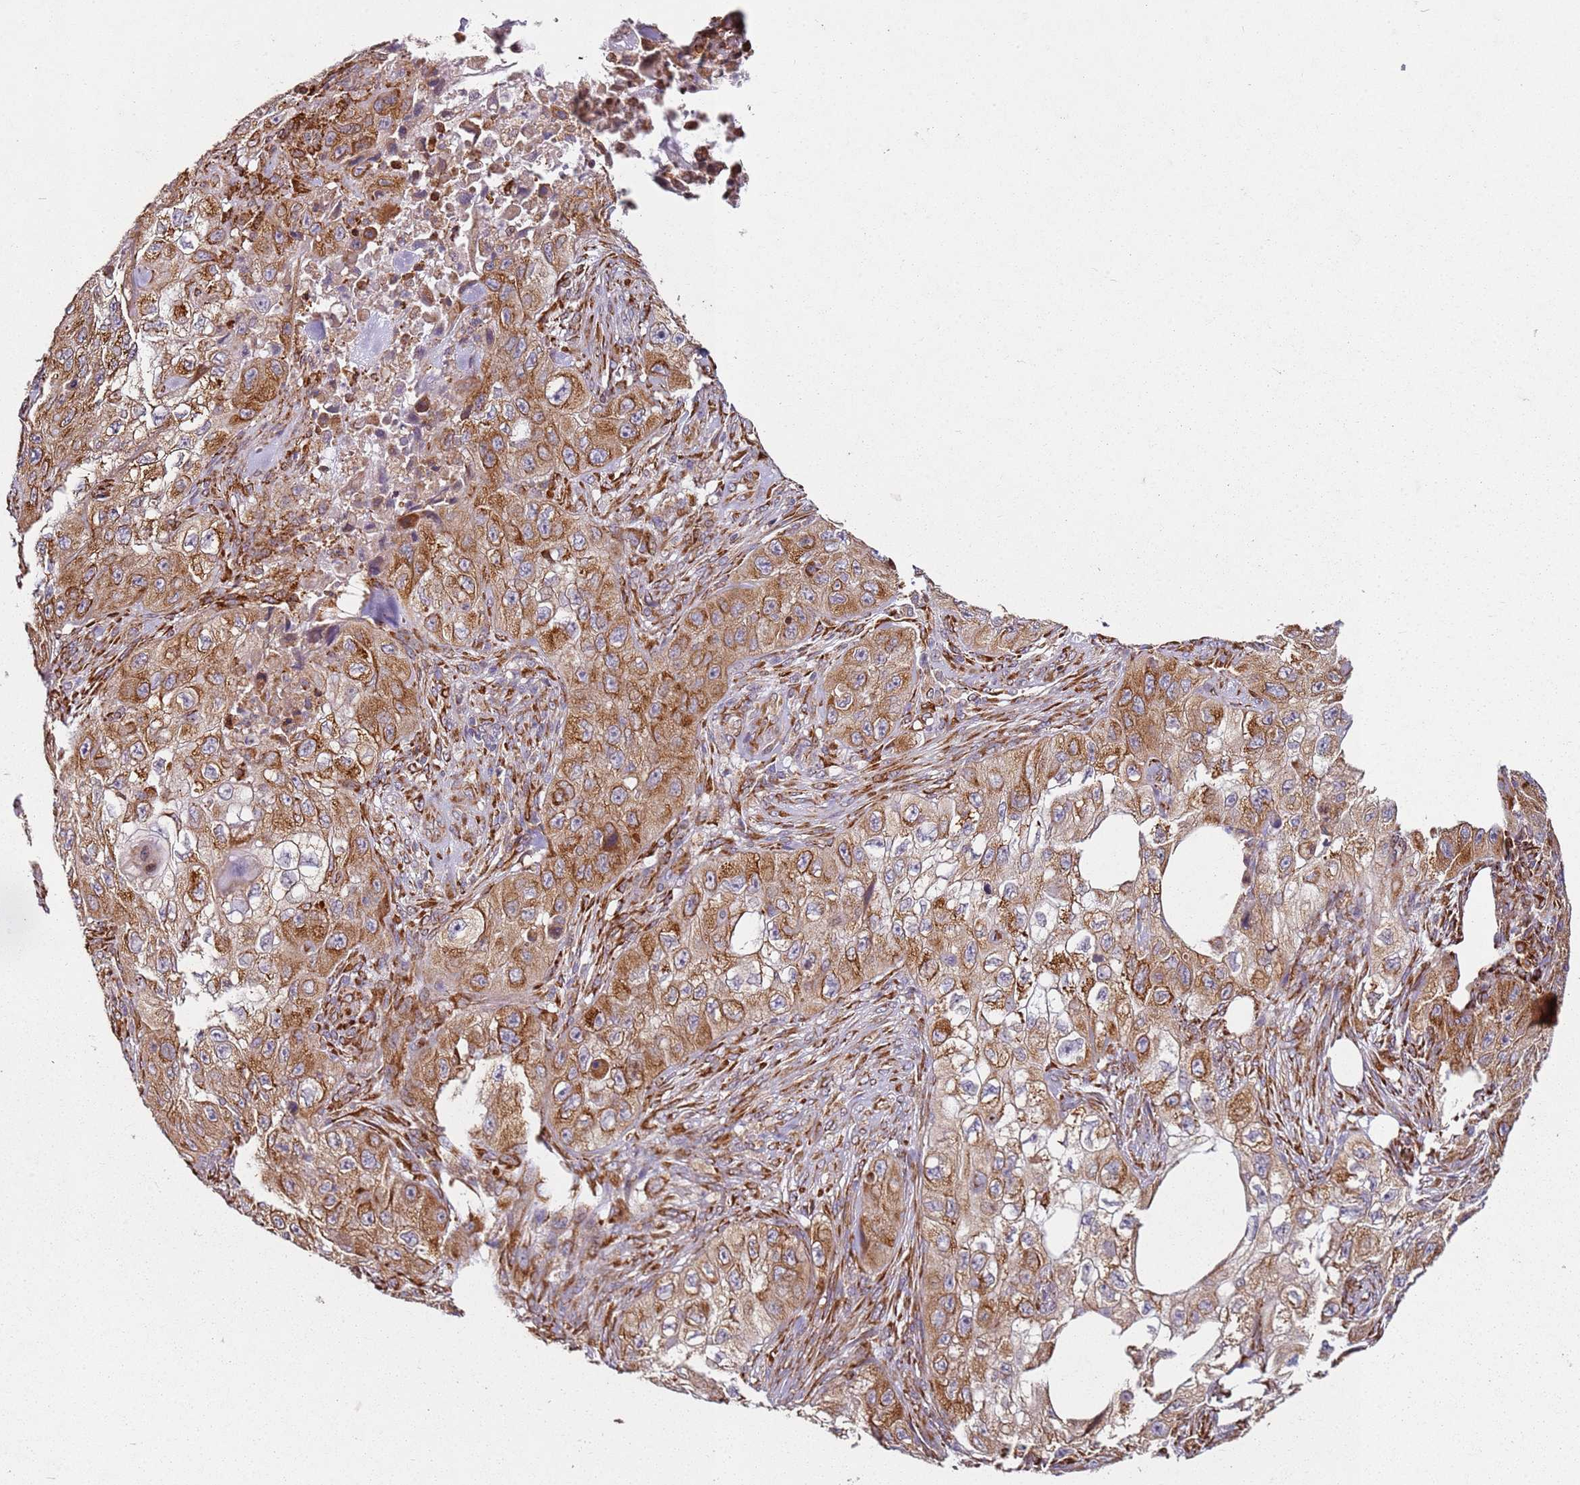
{"staining": {"intensity": "moderate", "quantity": ">75%", "location": "cytoplasmic/membranous"}, "tissue": "skin cancer", "cell_type": "Tumor cells", "image_type": "cancer", "snomed": [{"axis": "morphology", "description": "Squamous cell carcinoma, NOS"}, {"axis": "topography", "description": "Skin"}, {"axis": "topography", "description": "Subcutis"}], "caption": "Protein staining exhibits moderate cytoplasmic/membranous positivity in approximately >75% of tumor cells in skin cancer.", "gene": "ARFRP1", "patient": {"sex": "male", "age": 73}}